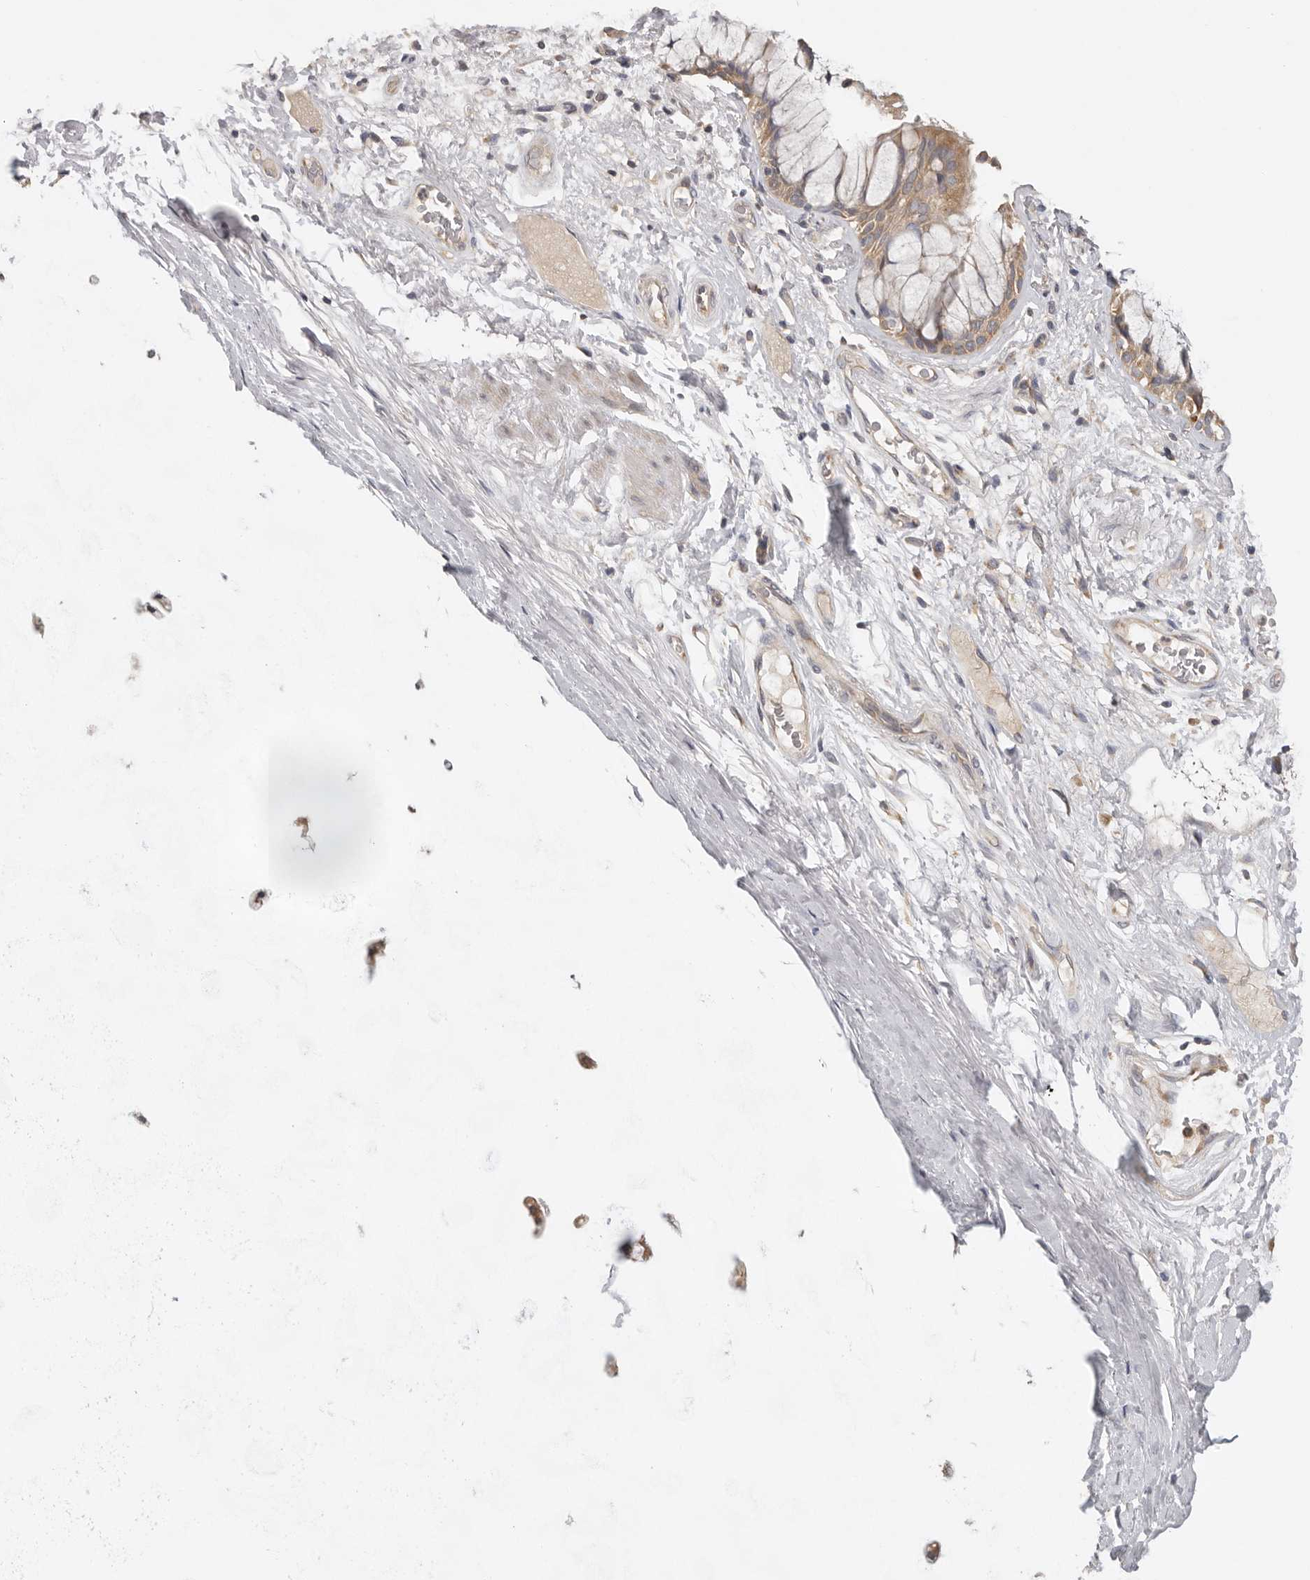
{"staining": {"intensity": "negative", "quantity": "none", "location": "none"}, "tissue": "adipose tissue", "cell_type": "Adipocytes", "image_type": "normal", "snomed": [{"axis": "morphology", "description": "Normal tissue, NOS"}, {"axis": "topography", "description": "Bronchus"}], "caption": "Immunohistochemistry (IHC) photomicrograph of benign human adipose tissue stained for a protein (brown), which reveals no expression in adipocytes. Brightfield microscopy of IHC stained with DAB (brown) and hematoxylin (blue), captured at high magnification.", "gene": "PPP1R42", "patient": {"sex": "male", "age": 66}}